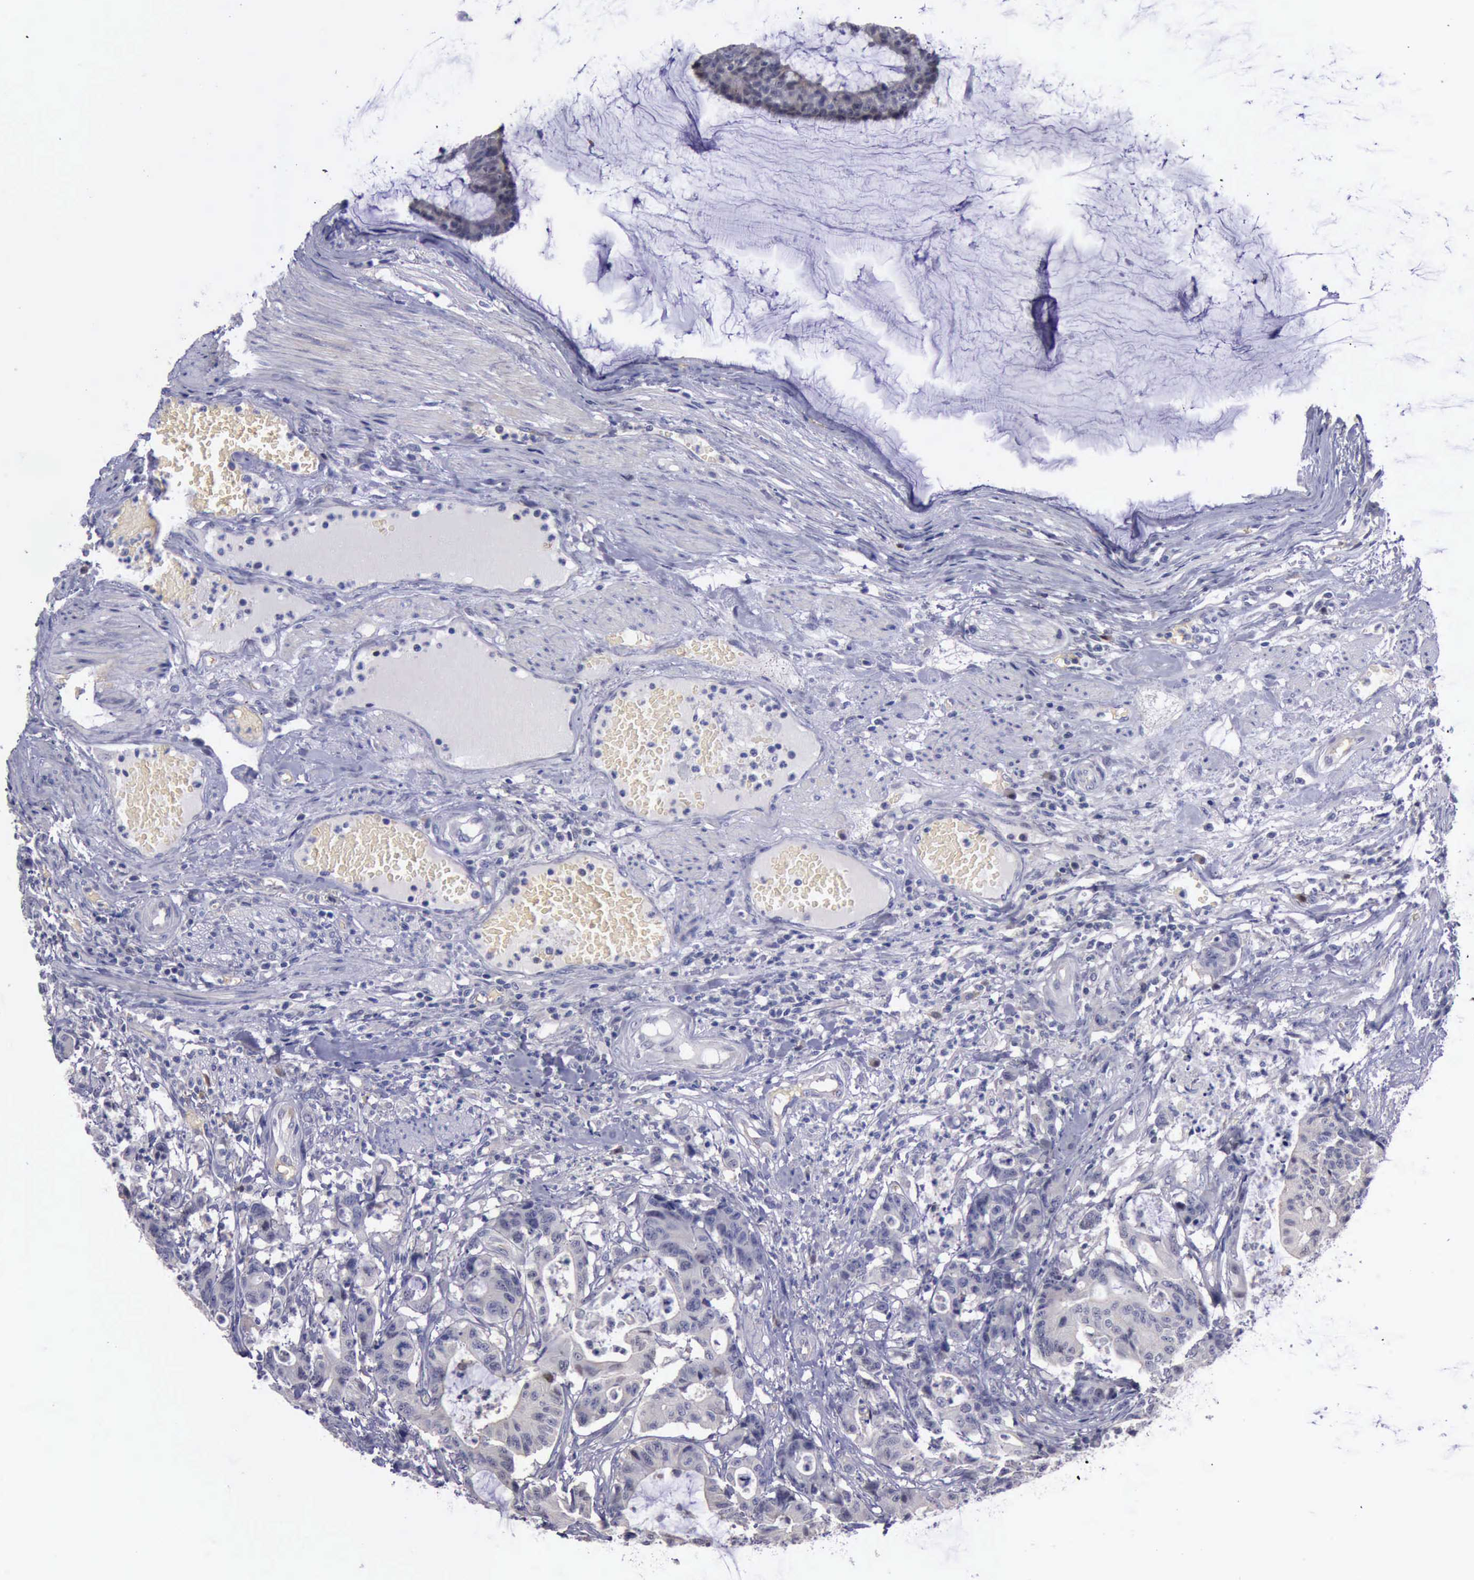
{"staining": {"intensity": "negative", "quantity": "none", "location": "none"}, "tissue": "colorectal cancer", "cell_type": "Tumor cells", "image_type": "cancer", "snomed": [{"axis": "morphology", "description": "Adenocarcinoma, NOS"}, {"axis": "topography", "description": "Colon"}], "caption": "Adenocarcinoma (colorectal) was stained to show a protein in brown. There is no significant staining in tumor cells. (DAB (3,3'-diaminobenzidine) immunohistochemistry (IHC) with hematoxylin counter stain).", "gene": "CEP128", "patient": {"sex": "female", "age": 84}}